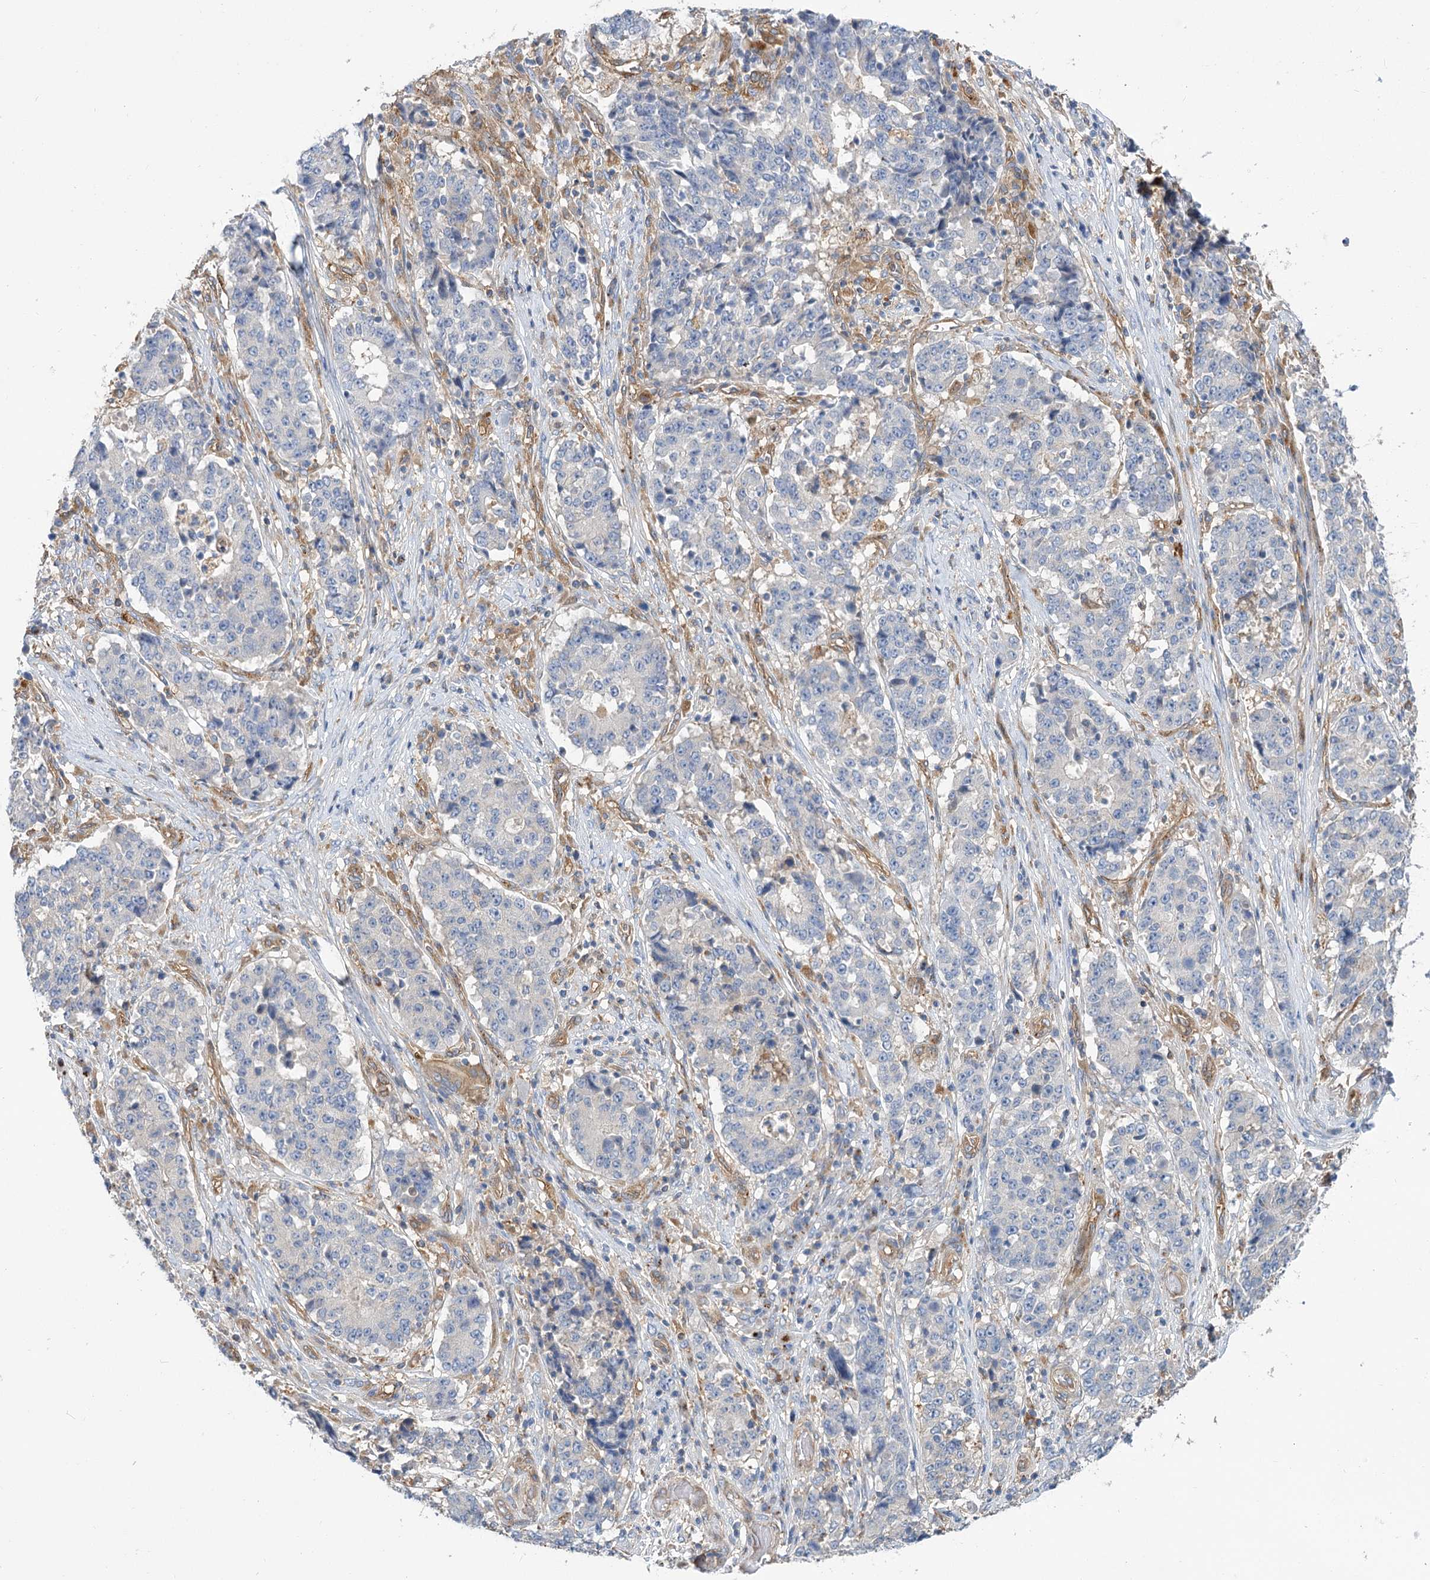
{"staining": {"intensity": "negative", "quantity": "none", "location": "none"}, "tissue": "stomach cancer", "cell_type": "Tumor cells", "image_type": "cancer", "snomed": [{"axis": "morphology", "description": "Adenocarcinoma, NOS"}, {"axis": "topography", "description": "Stomach"}], "caption": "This is an IHC histopathology image of adenocarcinoma (stomach). There is no expression in tumor cells.", "gene": "GUSB", "patient": {"sex": "male", "age": 59}}